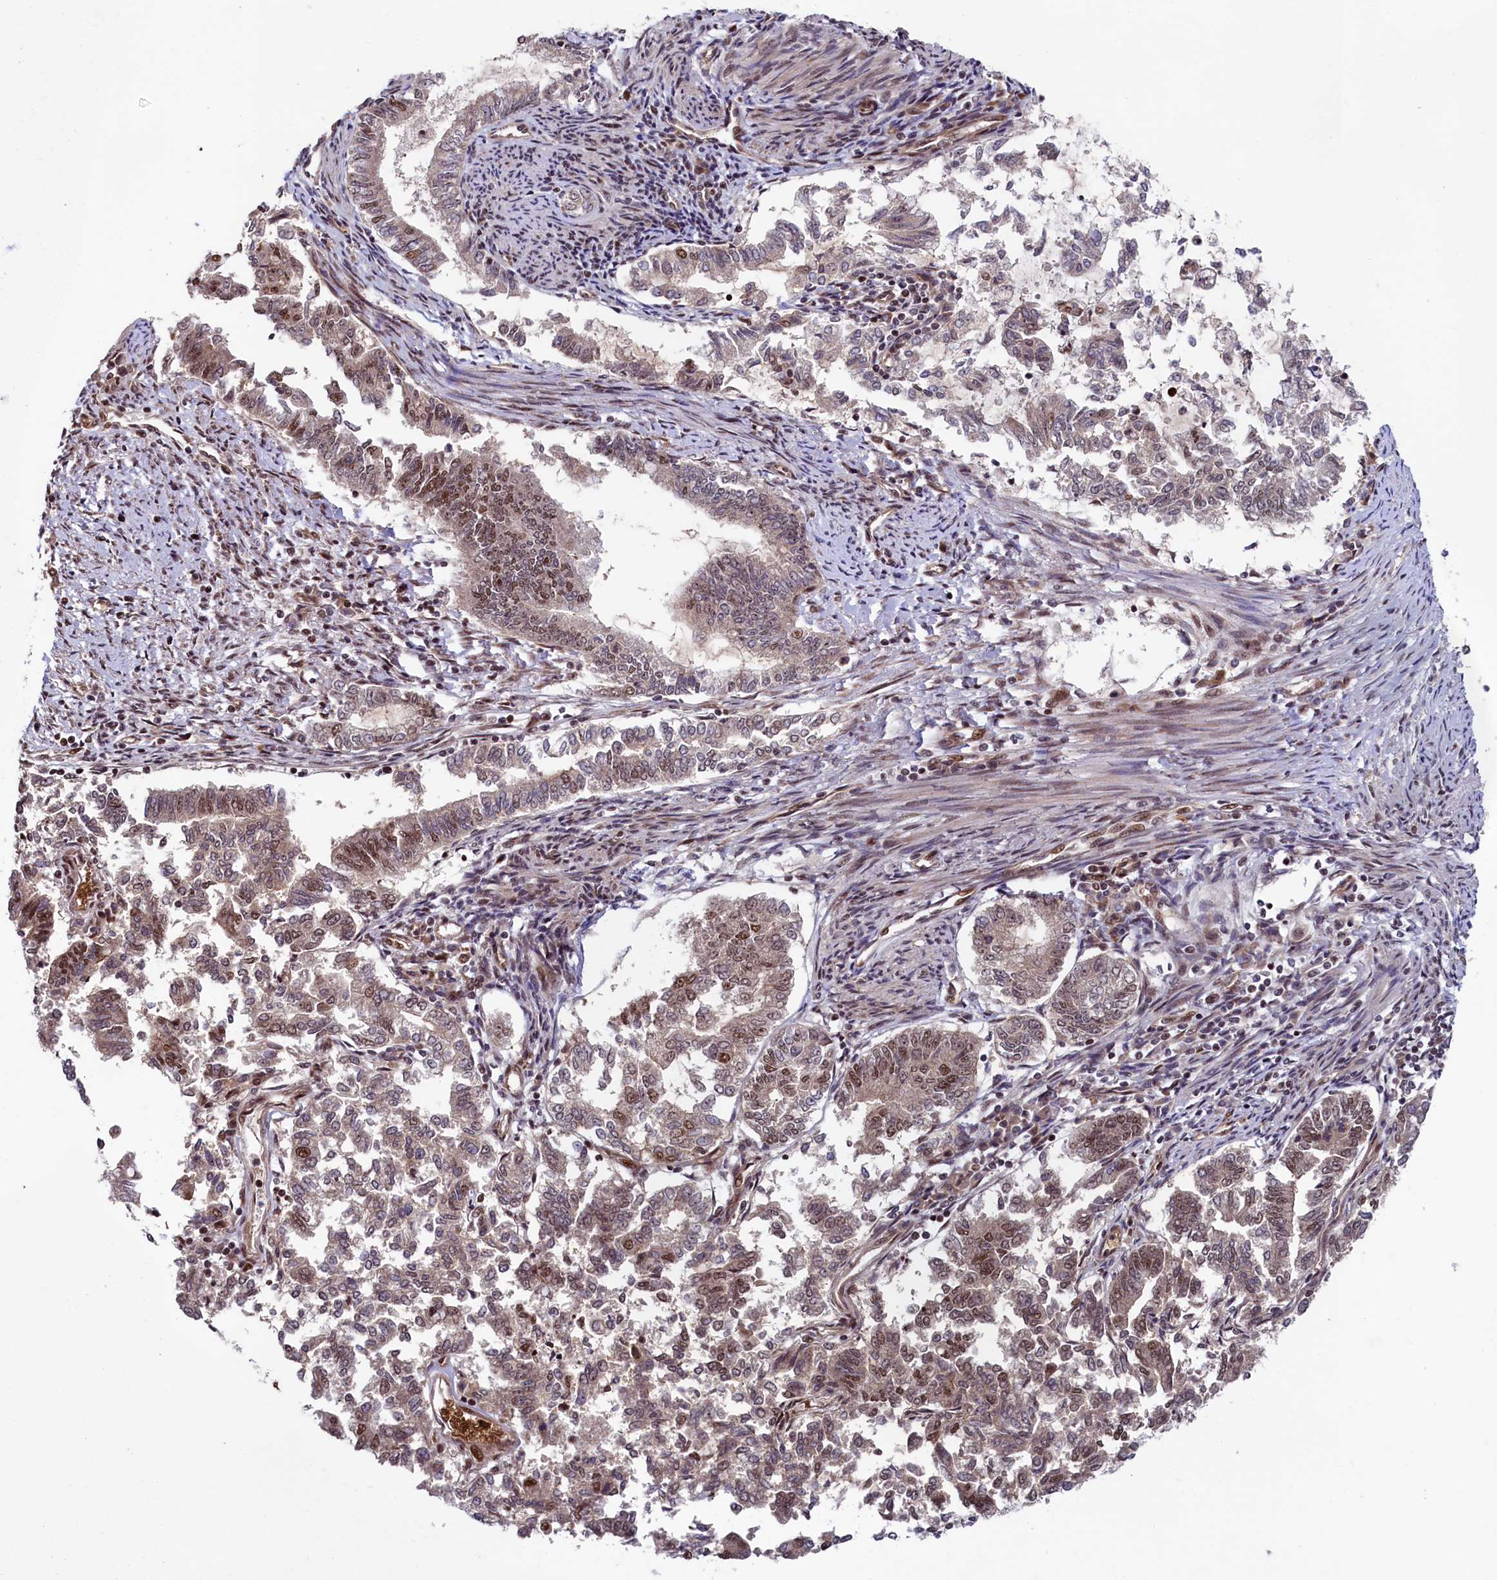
{"staining": {"intensity": "moderate", "quantity": "25%-75%", "location": "nuclear"}, "tissue": "endometrial cancer", "cell_type": "Tumor cells", "image_type": "cancer", "snomed": [{"axis": "morphology", "description": "Adenocarcinoma, NOS"}, {"axis": "topography", "description": "Endometrium"}], "caption": "Immunohistochemistry histopathology image of endometrial adenocarcinoma stained for a protein (brown), which displays medium levels of moderate nuclear expression in approximately 25%-75% of tumor cells.", "gene": "LEO1", "patient": {"sex": "female", "age": 79}}